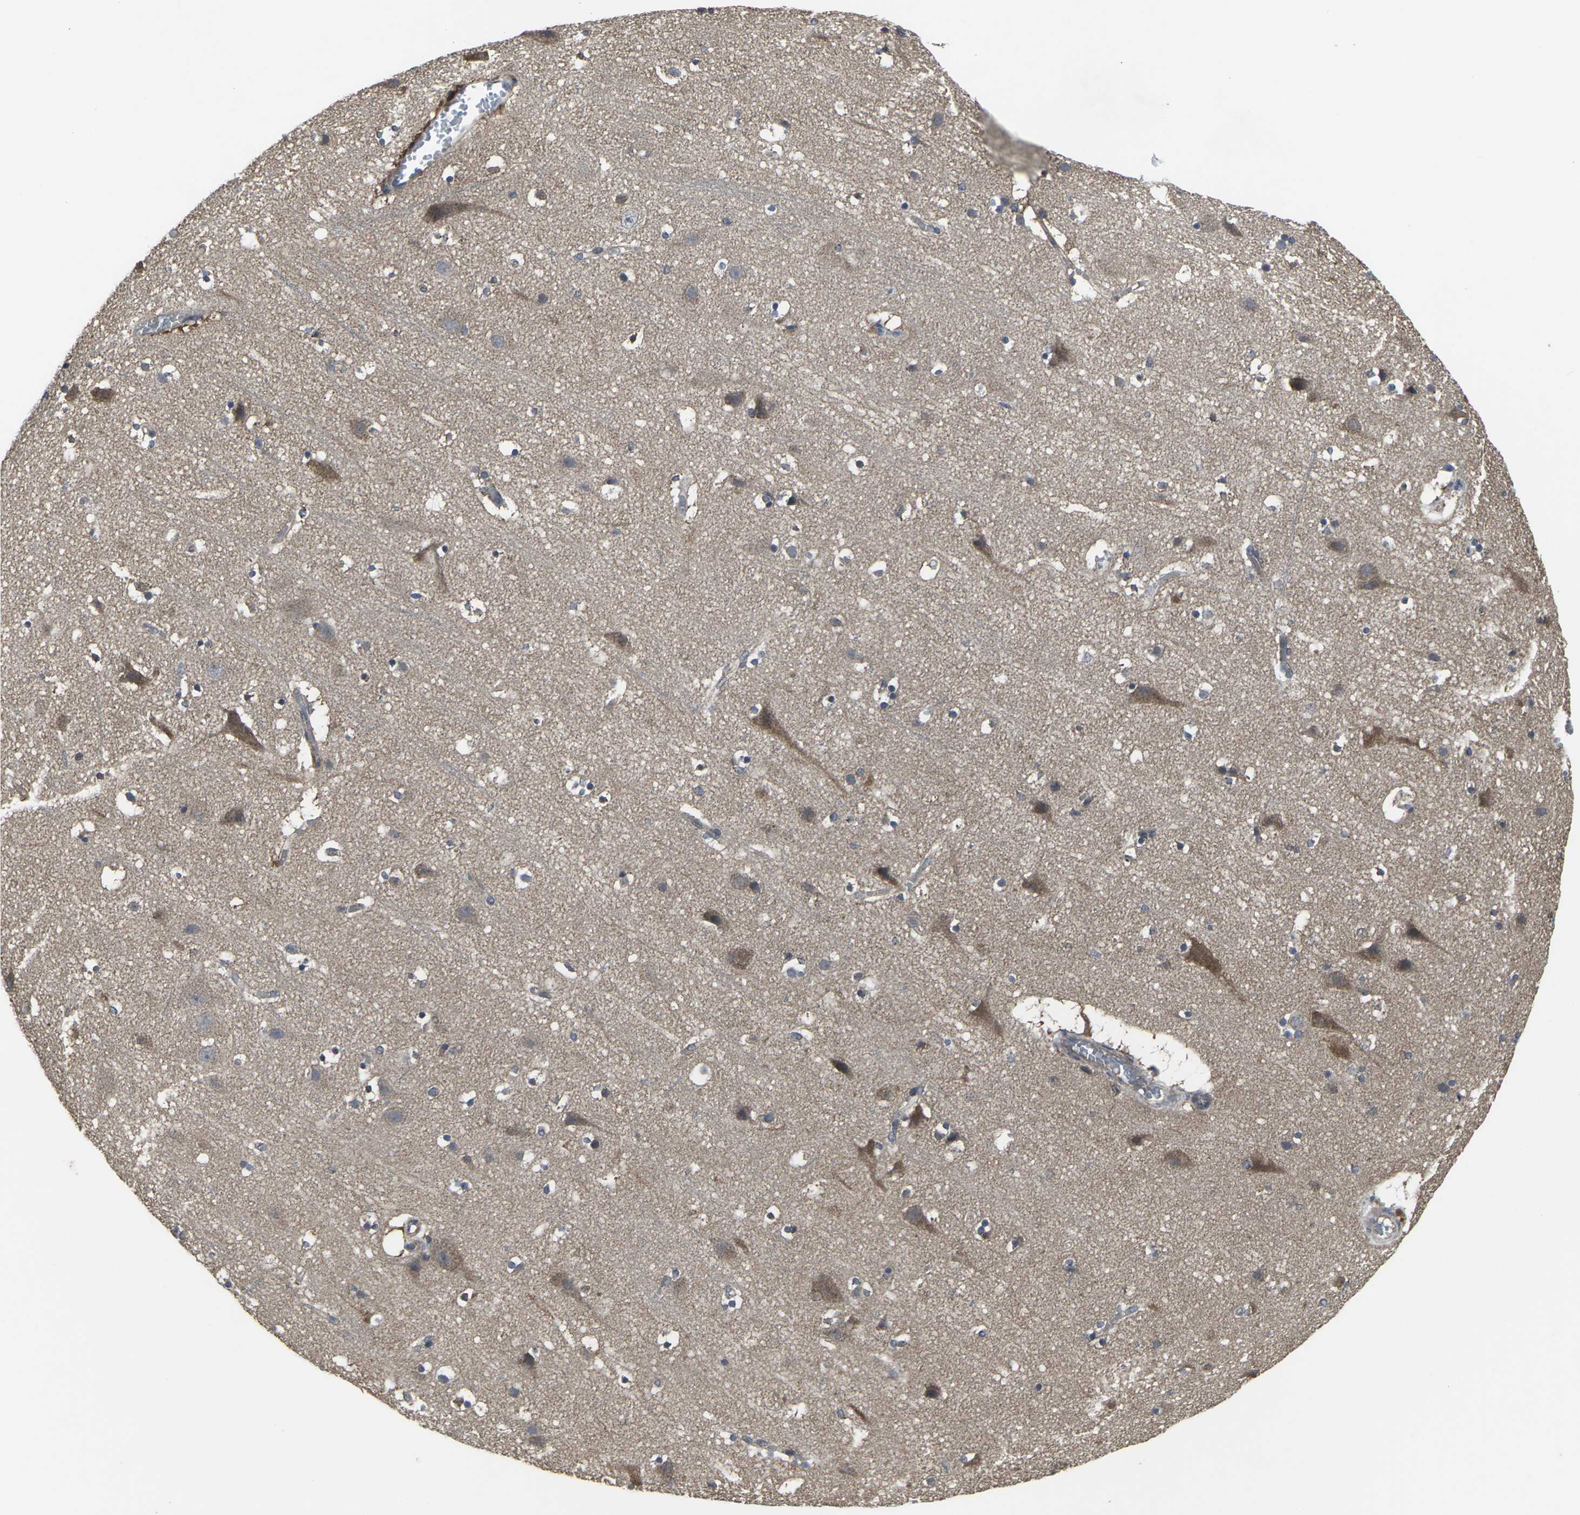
{"staining": {"intensity": "weak", "quantity": ">75%", "location": "cytoplasmic/membranous"}, "tissue": "cerebral cortex", "cell_type": "Endothelial cells", "image_type": "normal", "snomed": [{"axis": "morphology", "description": "Normal tissue, NOS"}, {"axis": "topography", "description": "Cerebral cortex"}], "caption": "Immunohistochemistry histopathology image of unremarkable cerebral cortex: human cerebral cortex stained using IHC reveals low levels of weak protein expression localized specifically in the cytoplasmic/membranous of endothelial cells, appearing as a cytoplasmic/membranous brown color.", "gene": "MAPKAPK2", "patient": {"sex": "male", "age": 45}}